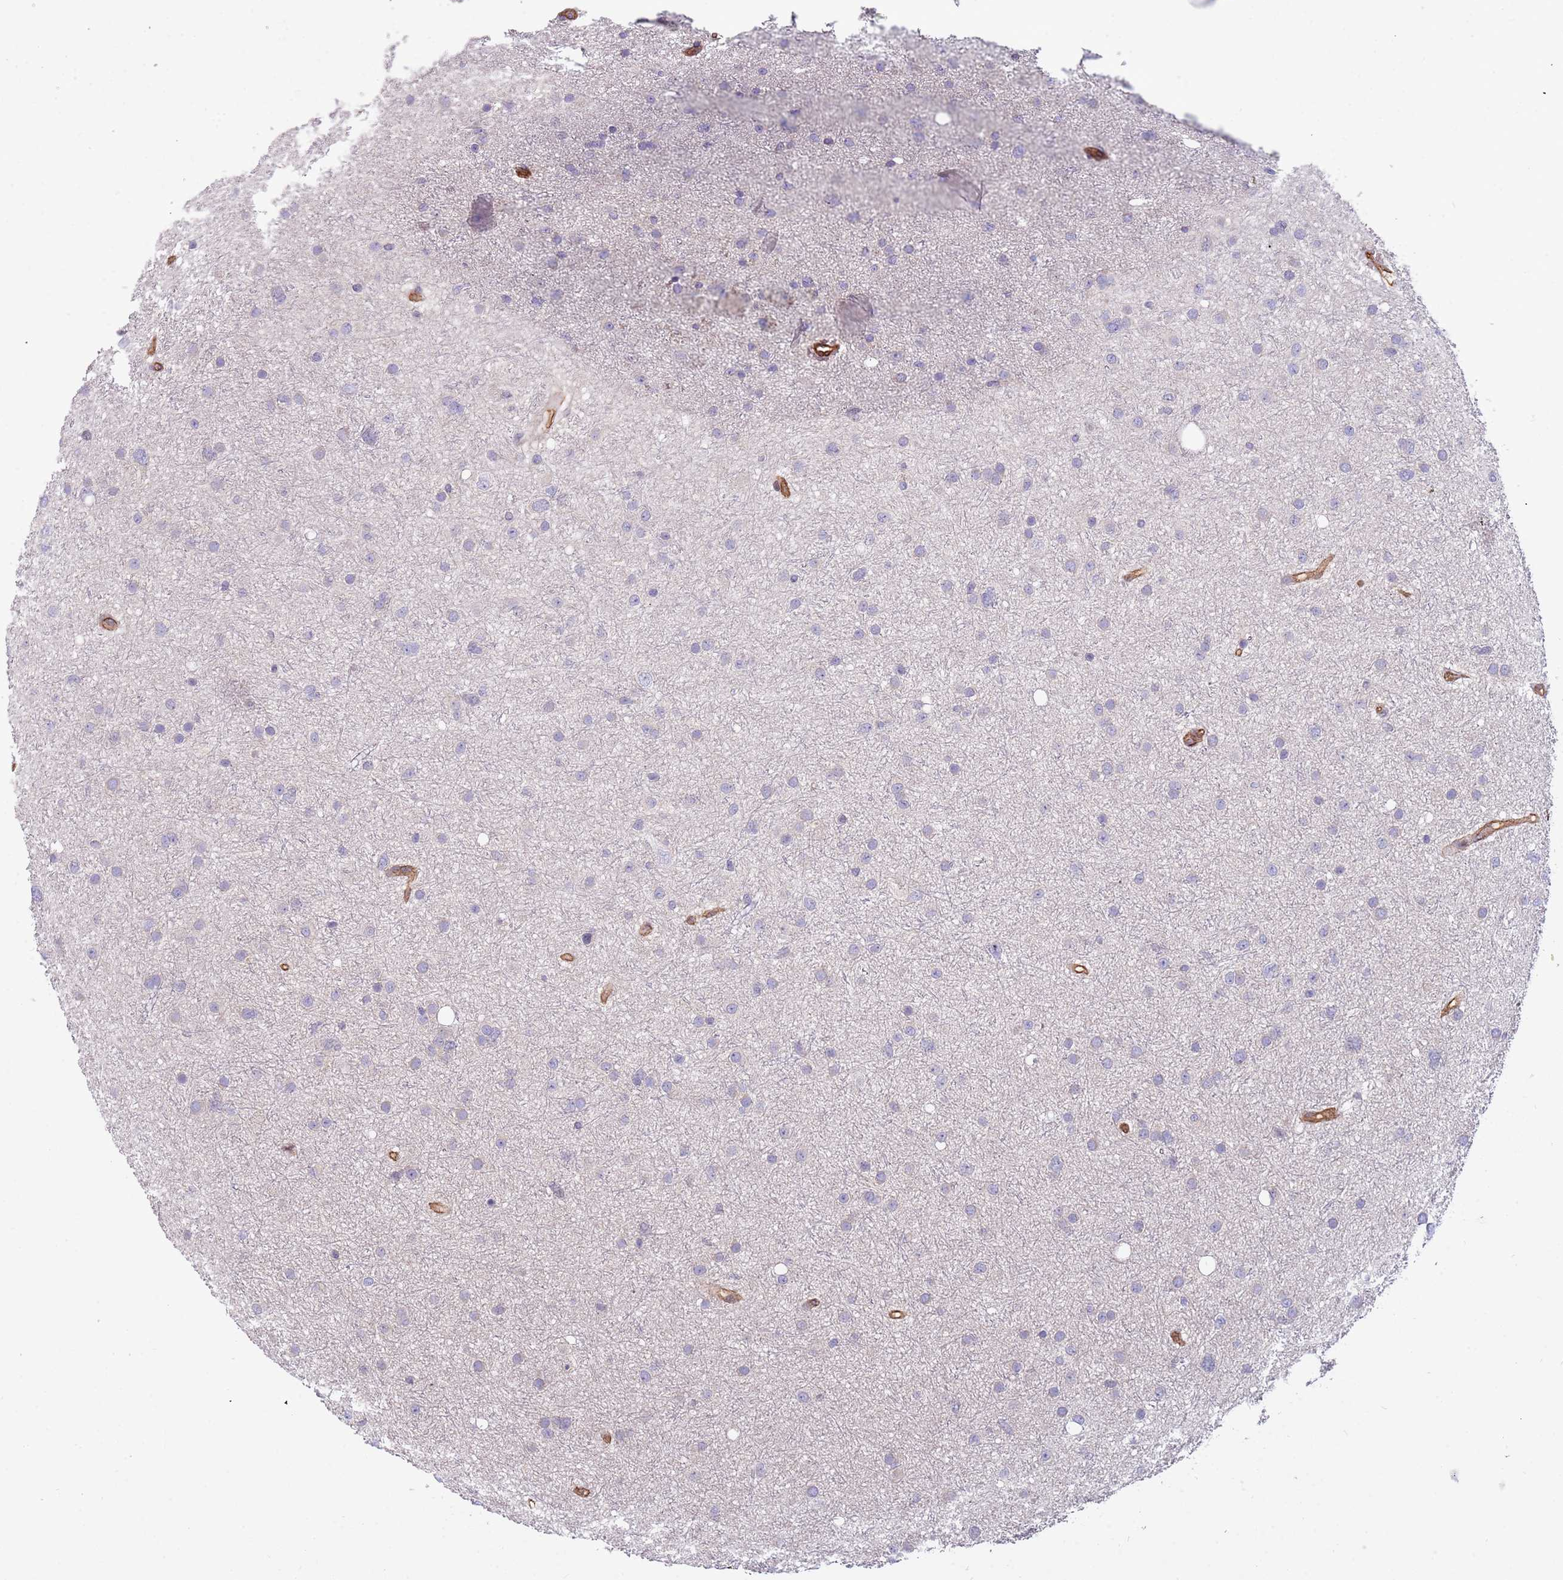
{"staining": {"intensity": "negative", "quantity": "none", "location": "none"}, "tissue": "glioma", "cell_type": "Tumor cells", "image_type": "cancer", "snomed": [{"axis": "morphology", "description": "Glioma, malignant, Low grade"}, {"axis": "topography", "description": "Cerebral cortex"}], "caption": "High power microscopy histopathology image of an IHC photomicrograph of glioma, revealing no significant positivity in tumor cells.", "gene": "ARHGEF5", "patient": {"sex": "female", "age": 39}}